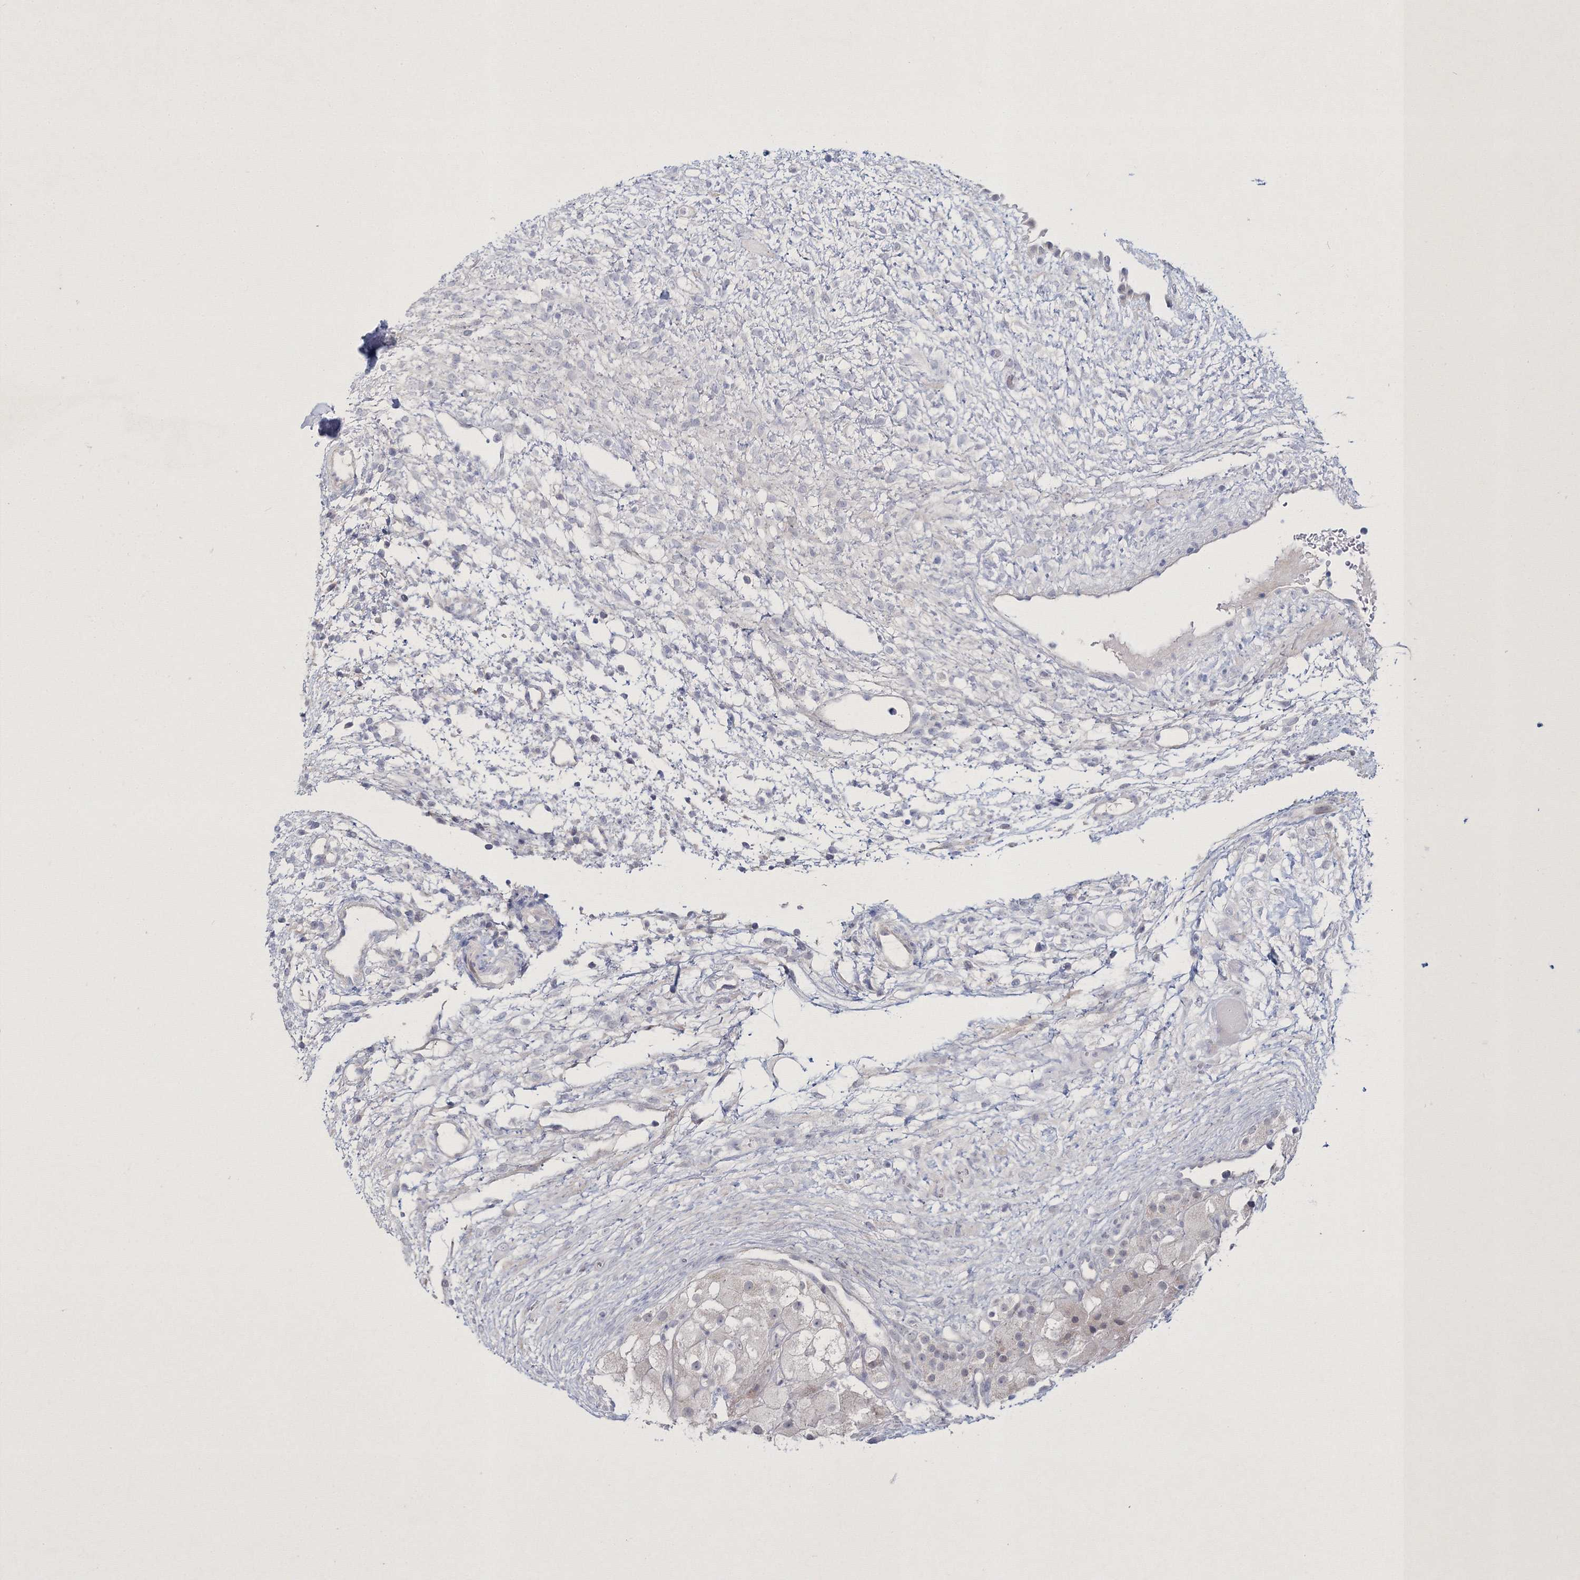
{"staining": {"intensity": "negative", "quantity": "none", "location": "none"}, "tissue": "ovary", "cell_type": "Ovarian stroma cells", "image_type": "normal", "snomed": [{"axis": "morphology", "description": "Normal tissue, NOS"}, {"axis": "morphology", "description": "Cyst, NOS"}, {"axis": "topography", "description": "Ovary"}], "caption": "A micrograph of ovary stained for a protein exhibits no brown staining in ovarian stroma cells. (DAB (3,3'-diaminobenzidine) IHC with hematoxylin counter stain).", "gene": "NEU4", "patient": {"sex": "female", "age": 18}}